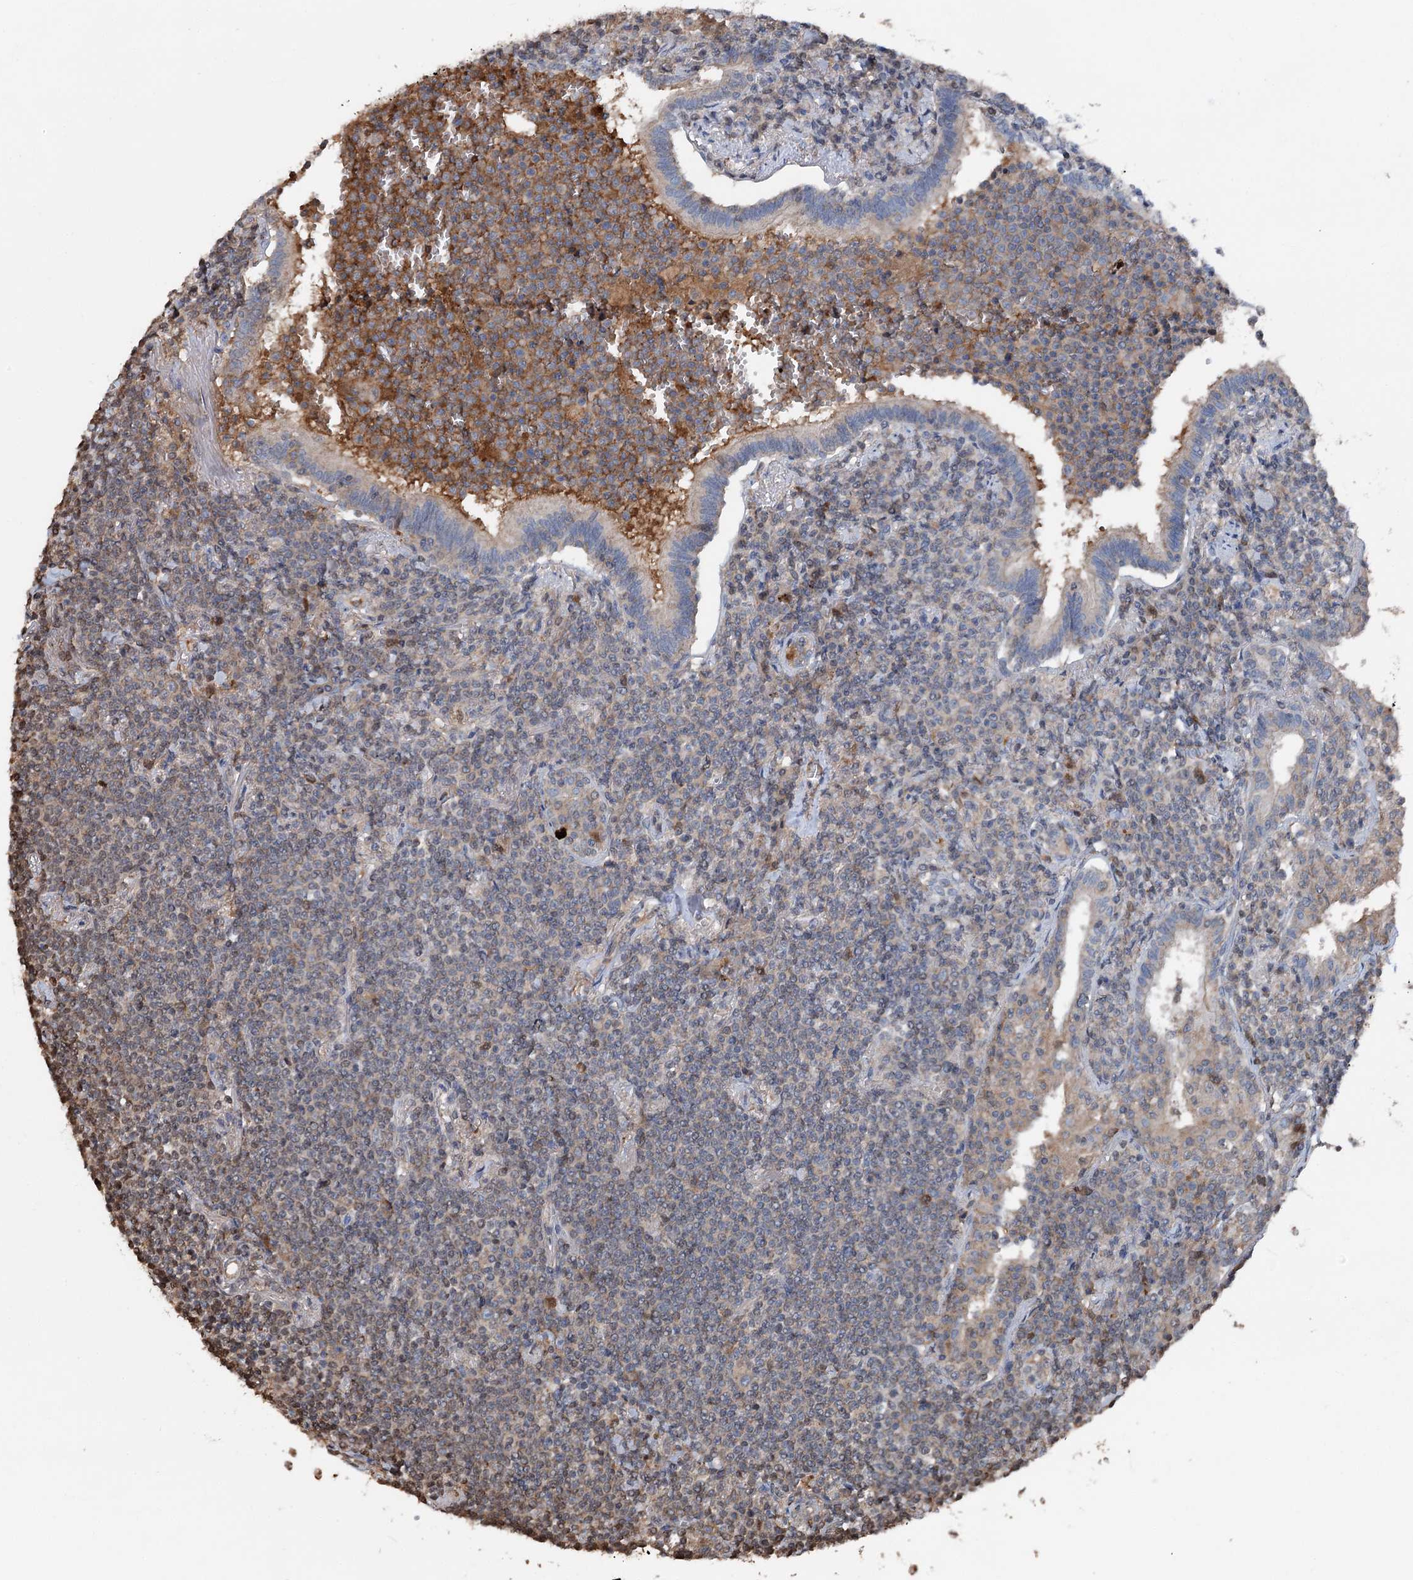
{"staining": {"intensity": "moderate", "quantity": "<25%", "location": "cytoplasmic/membranous"}, "tissue": "lymphoma", "cell_type": "Tumor cells", "image_type": "cancer", "snomed": [{"axis": "morphology", "description": "Malignant lymphoma, non-Hodgkin's type, Low grade"}, {"axis": "topography", "description": "Lung"}], "caption": "Immunohistochemistry histopathology image of human low-grade malignant lymphoma, non-Hodgkin's type stained for a protein (brown), which displays low levels of moderate cytoplasmic/membranous staining in about <25% of tumor cells.", "gene": "ARL13A", "patient": {"sex": "female", "age": 71}}